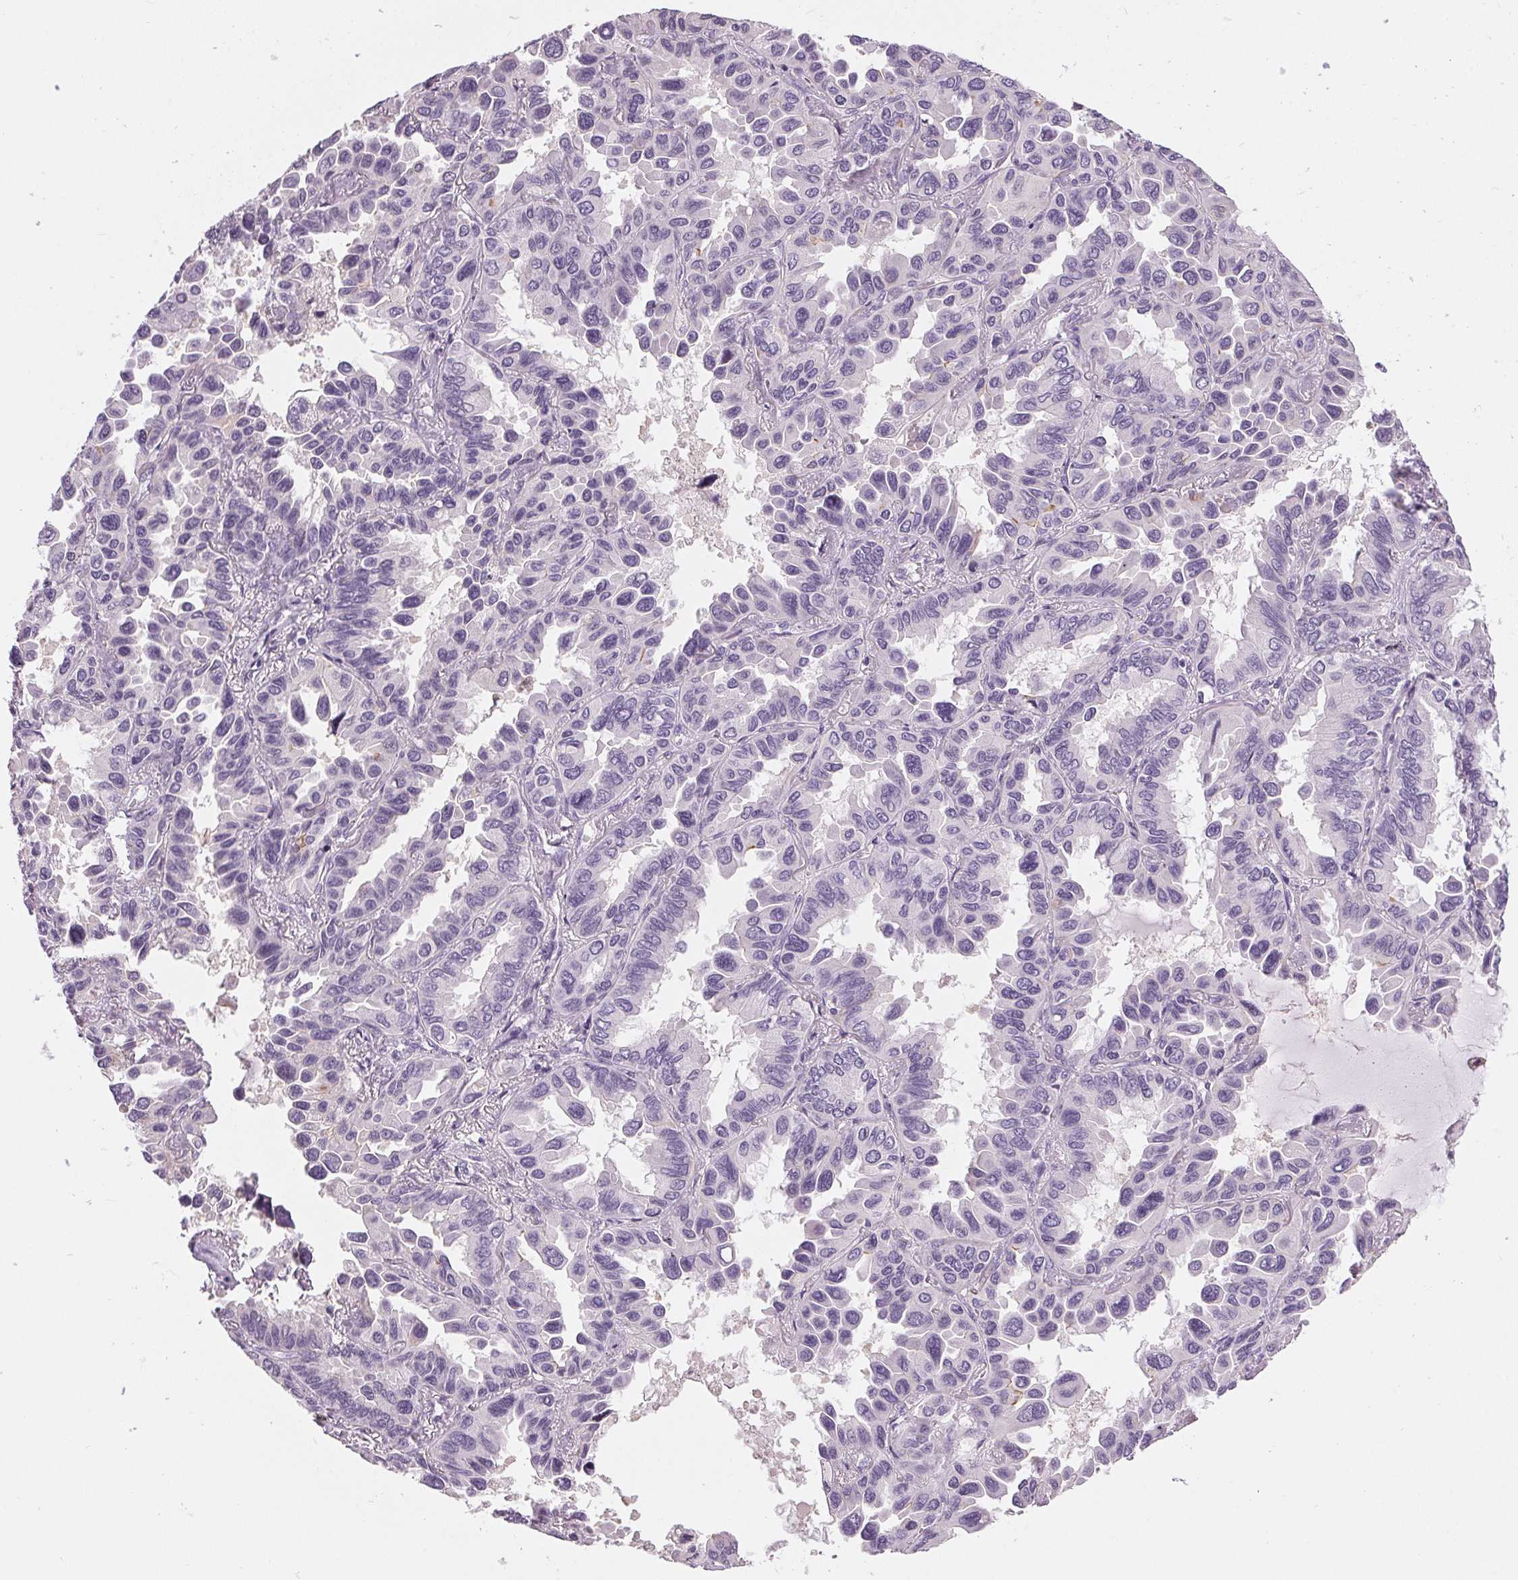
{"staining": {"intensity": "negative", "quantity": "none", "location": "none"}, "tissue": "lung cancer", "cell_type": "Tumor cells", "image_type": "cancer", "snomed": [{"axis": "morphology", "description": "Adenocarcinoma, NOS"}, {"axis": "topography", "description": "Lung"}], "caption": "The micrograph exhibits no staining of tumor cells in lung cancer. The staining was performed using DAB to visualize the protein expression in brown, while the nuclei were stained in blue with hematoxylin (Magnification: 20x).", "gene": "MISP", "patient": {"sex": "male", "age": 64}}